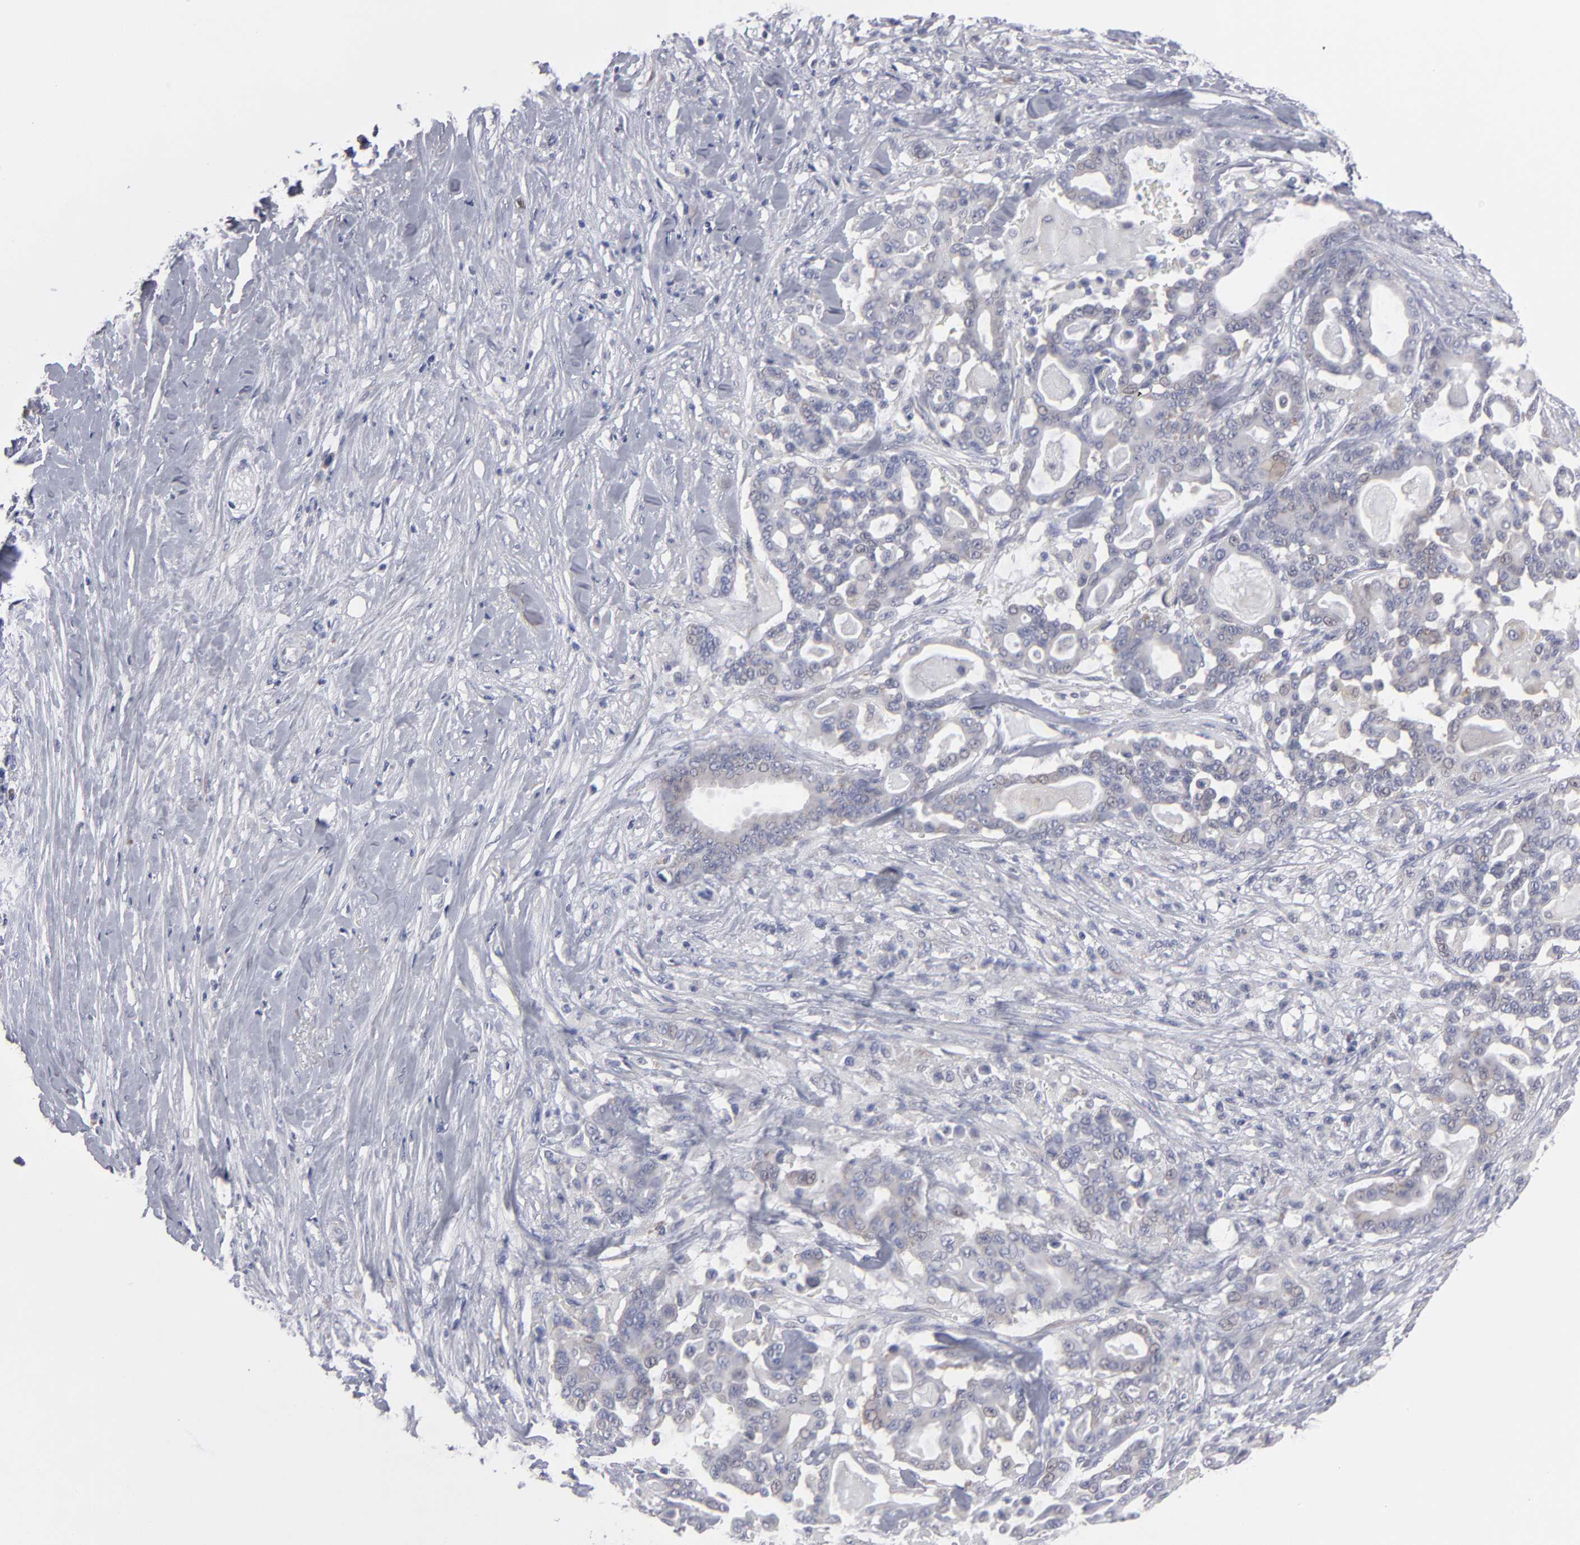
{"staining": {"intensity": "weak", "quantity": "<25%", "location": "cytoplasmic/membranous,nuclear"}, "tissue": "pancreatic cancer", "cell_type": "Tumor cells", "image_type": "cancer", "snomed": [{"axis": "morphology", "description": "Adenocarcinoma, NOS"}, {"axis": "topography", "description": "Pancreas"}], "caption": "High power microscopy histopathology image of an immunohistochemistry photomicrograph of pancreatic adenocarcinoma, revealing no significant positivity in tumor cells.", "gene": "CCDC80", "patient": {"sex": "male", "age": 63}}